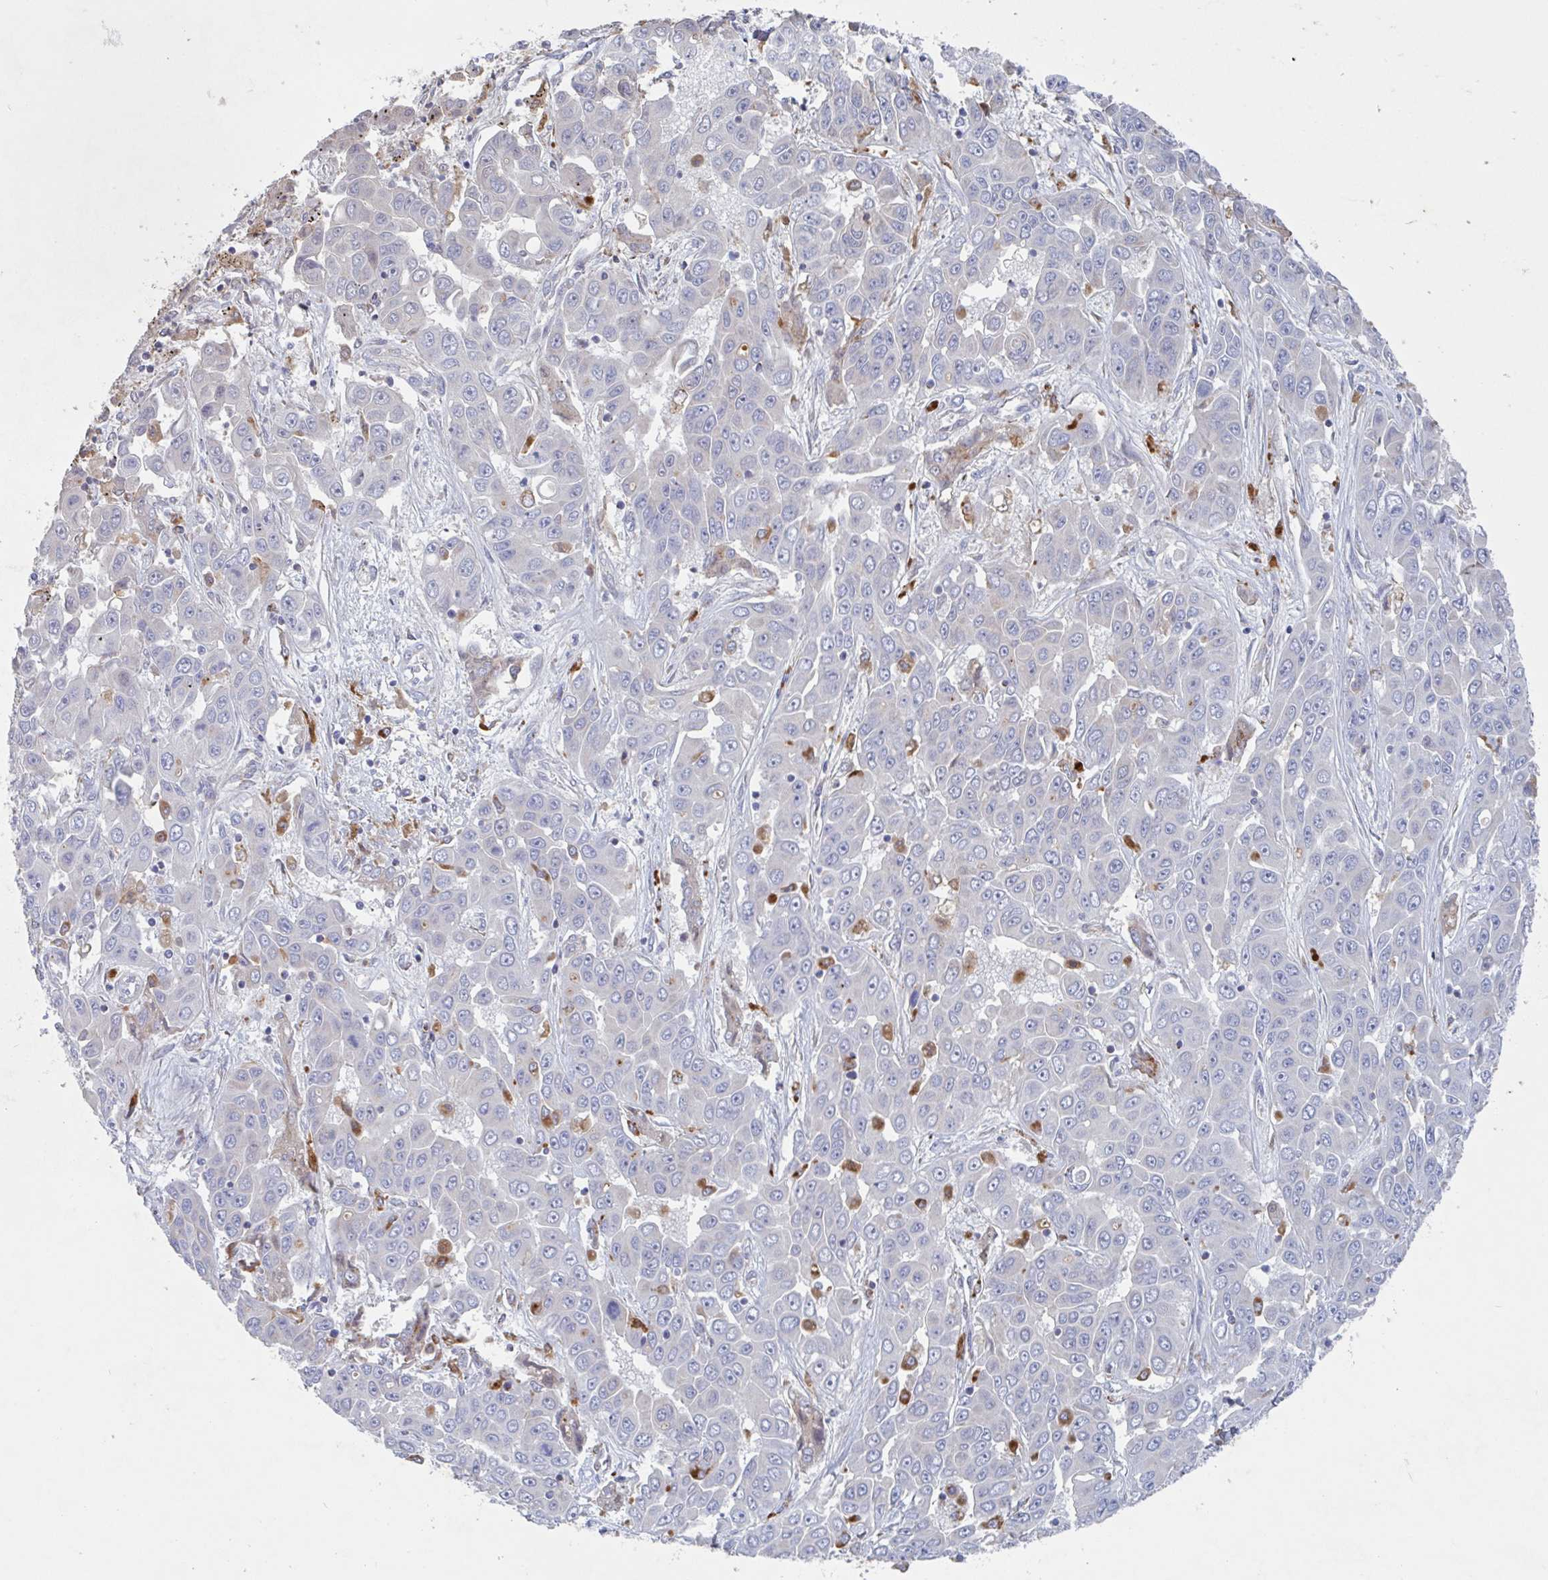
{"staining": {"intensity": "negative", "quantity": "none", "location": "none"}, "tissue": "liver cancer", "cell_type": "Tumor cells", "image_type": "cancer", "snomed": [{"axis": "morphology", "description": "Cholangiocarcinoma"}, {"axis": "topography", "description": "Liver"}], "caption": "Immunohistochemistry (IHC) histopathology image of neoplastic tissue: human liver cancer stained with DAB reveals no significant protein staining in tumor cells.", "gene": "MANBA", "patient": {"sex": "female", "age": 52}}